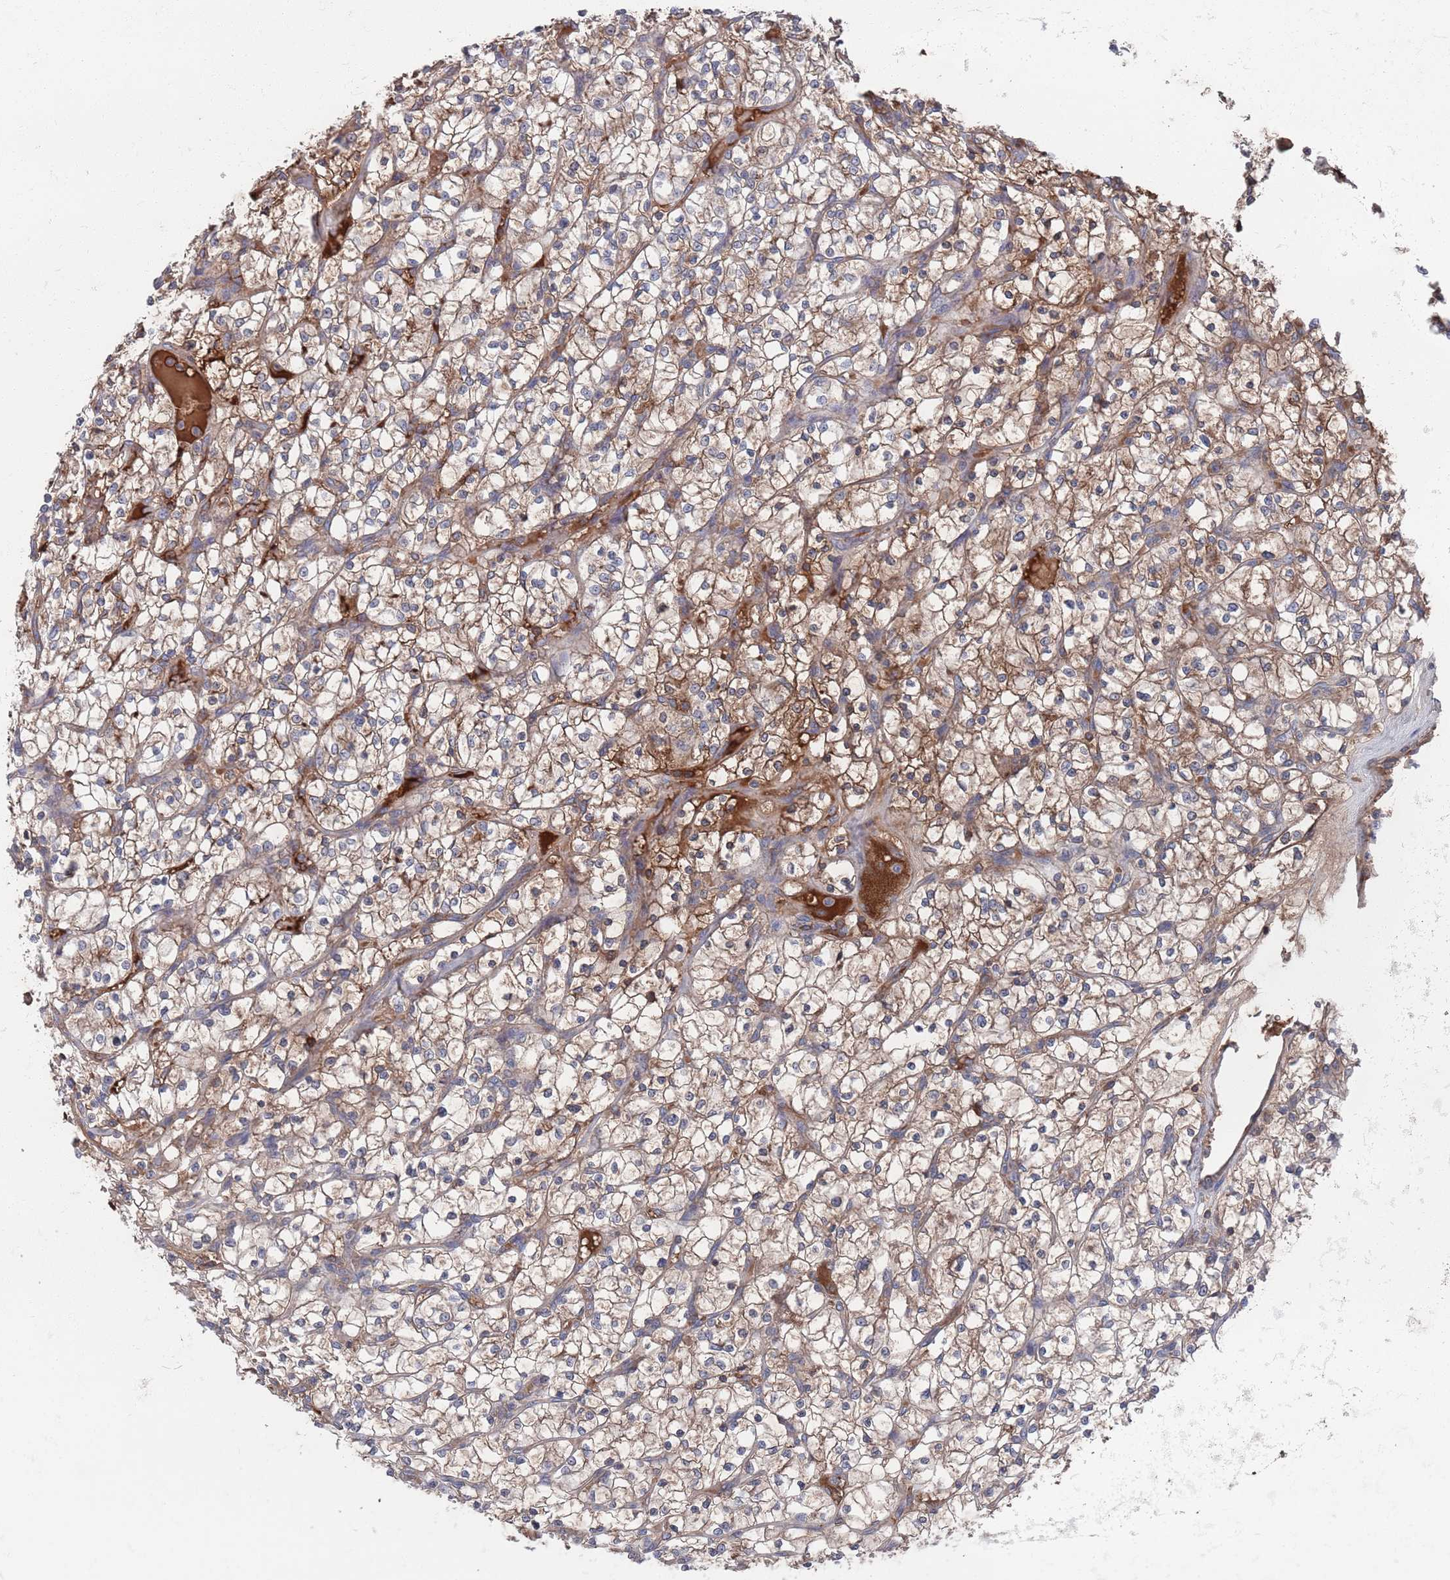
{"staining": {"intensity": "moderate", "quantity": "25%-75%", "location": "cytoplasmic/membranous"}, "tissue": "renal cancer", "cell_type": "Tumor cells", "image_type": "cancer", "snomed": [{"axis": "morphology", "description": "Adenocarcinoma, NOS"}, {"axis": "topography", "description": "Kidney"}], "caption": "Immunohistochemical staining of human adenocarcinoma (renal) reveals medium levels of moderate cytoplasmic/membranous staining in approximately 25%-75% of tumor cells.", "gene": "PLEKHA4", "patient": {"sex": "female", "age": 64}}